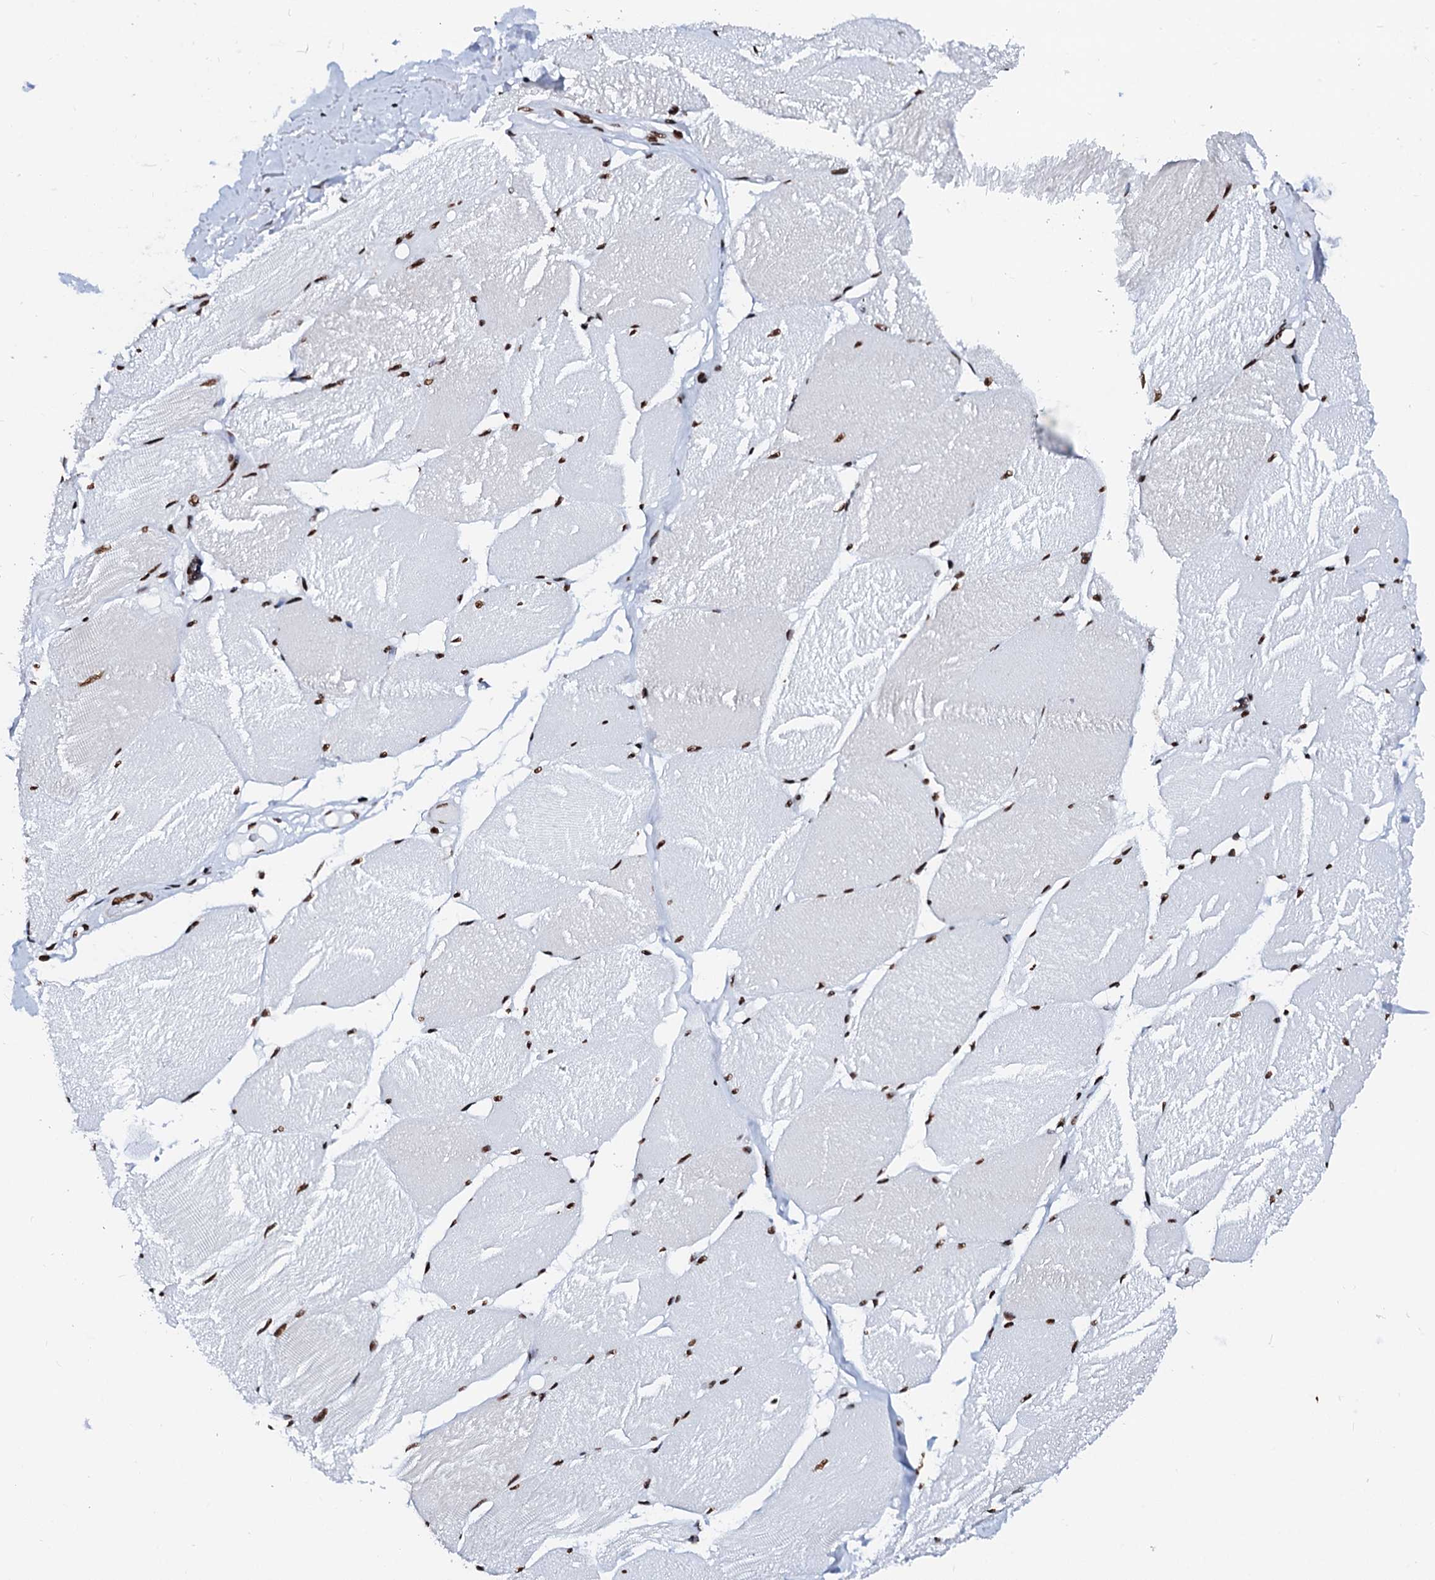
{"staining": {"intensity": "strong", "quantity": ">75%", "location": "nuclear"}, "tissue": "skeletal muscle", "cell_type": "Myocytes", "image_type": "normal", "snomed": [{"axis": "morphology", "description": "Normal tissue, NOS"}, {"axis": "topography", "description": "Skin"}, {"axis": "topography", "description": "Skeletal muscle"}], "caption": "Immunohistochemical staining of normal skeletal muscle reveals strong nuclear protein expression in about >75% of myocytes.", "gene": "RALY", "patient": {"sex": "male", "age": 83}}